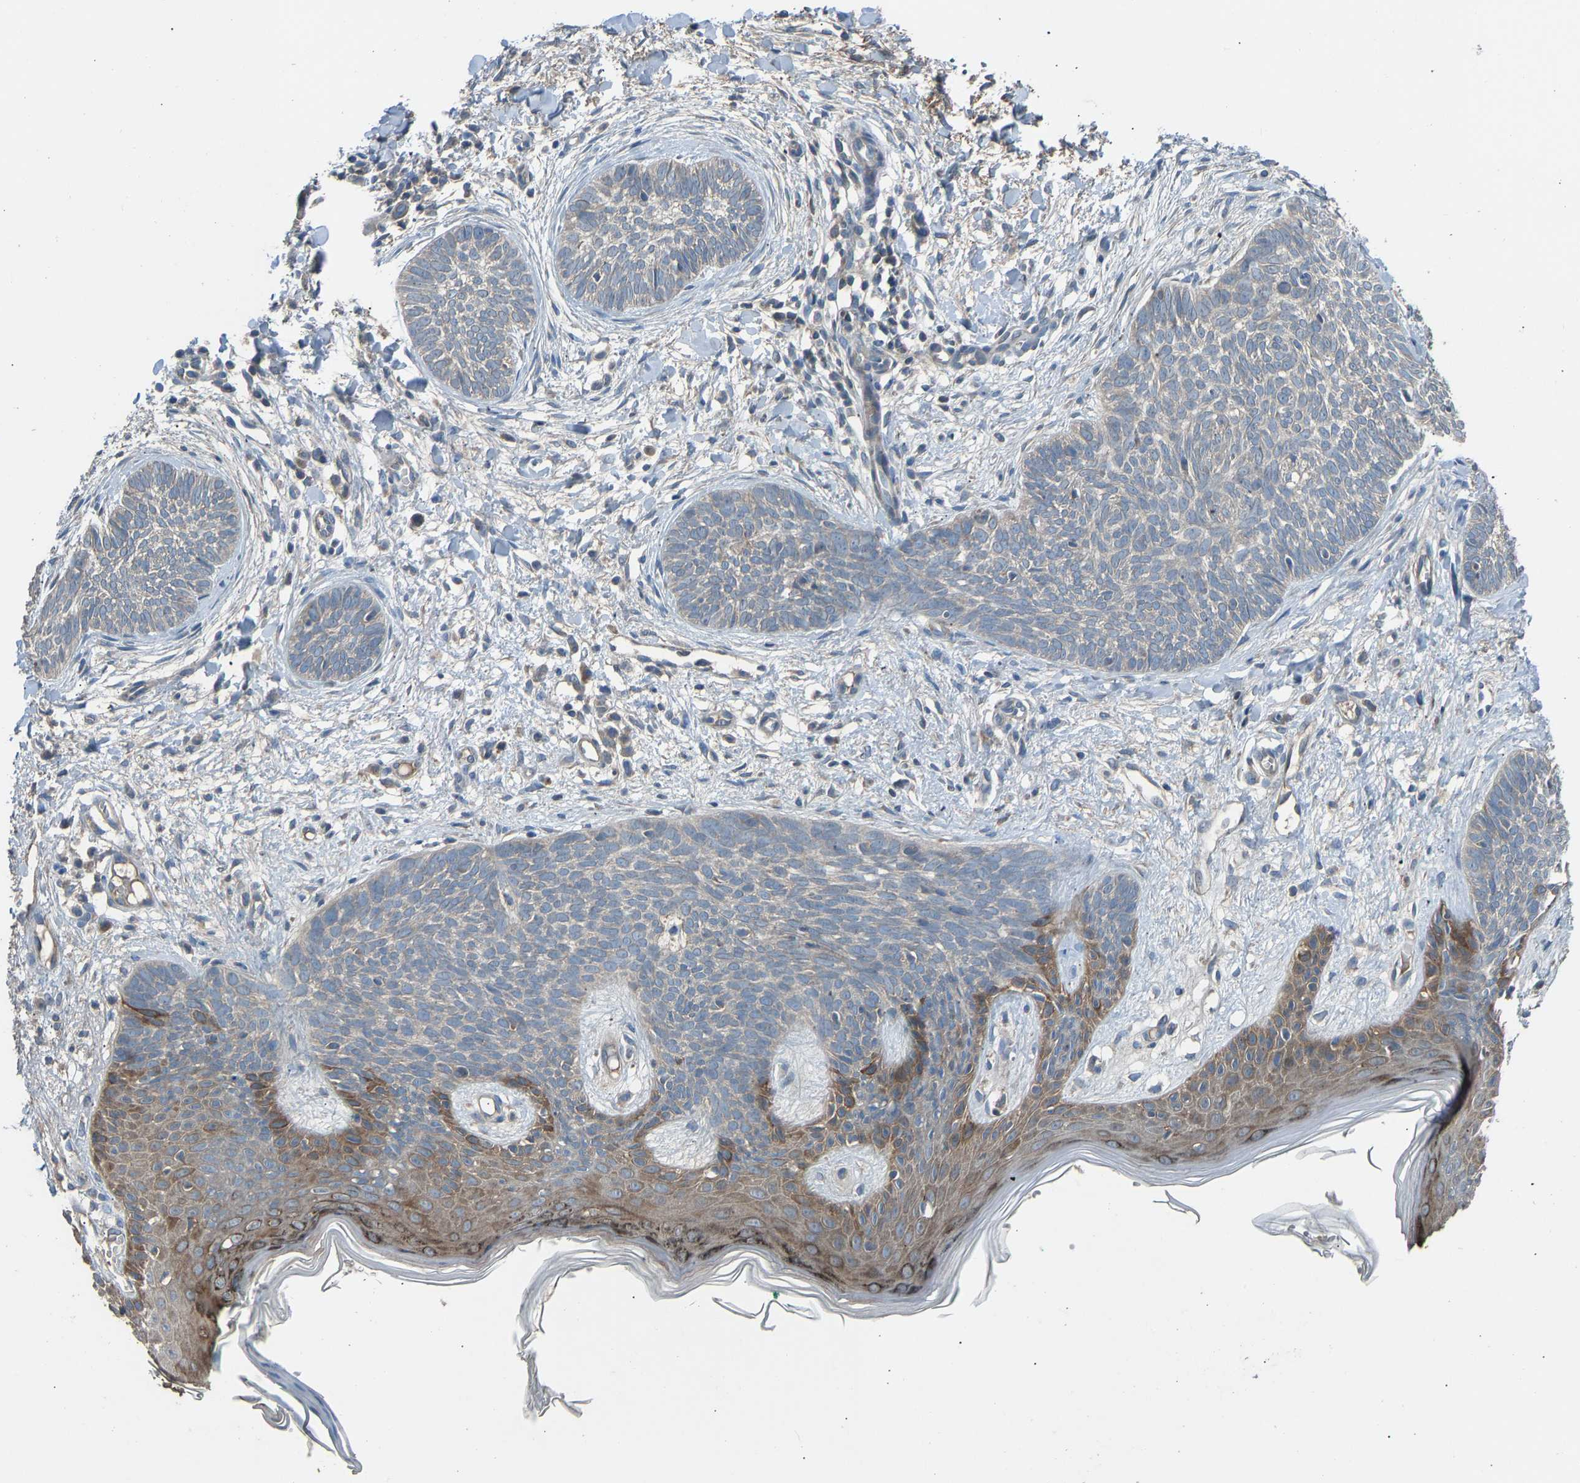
{"staining": {"intensity": "negative", "quantity": "none", "location": "none"}, "tissue": "skin cancer", "cell_type": "Tumor cells", "image_type": "cancer", "snomed": [{"axis": "morphology", "description": "Basal cell carcinoma"}, {"axis": "topography", "description": "Skin"}], "caption": "Immunohistochemistry of skin cancer (basal cell carcinoma) demonstrates no expression in tumor cells.", "gene": "TGFBR3", "patient": {"sex": "female", "age": 59}}